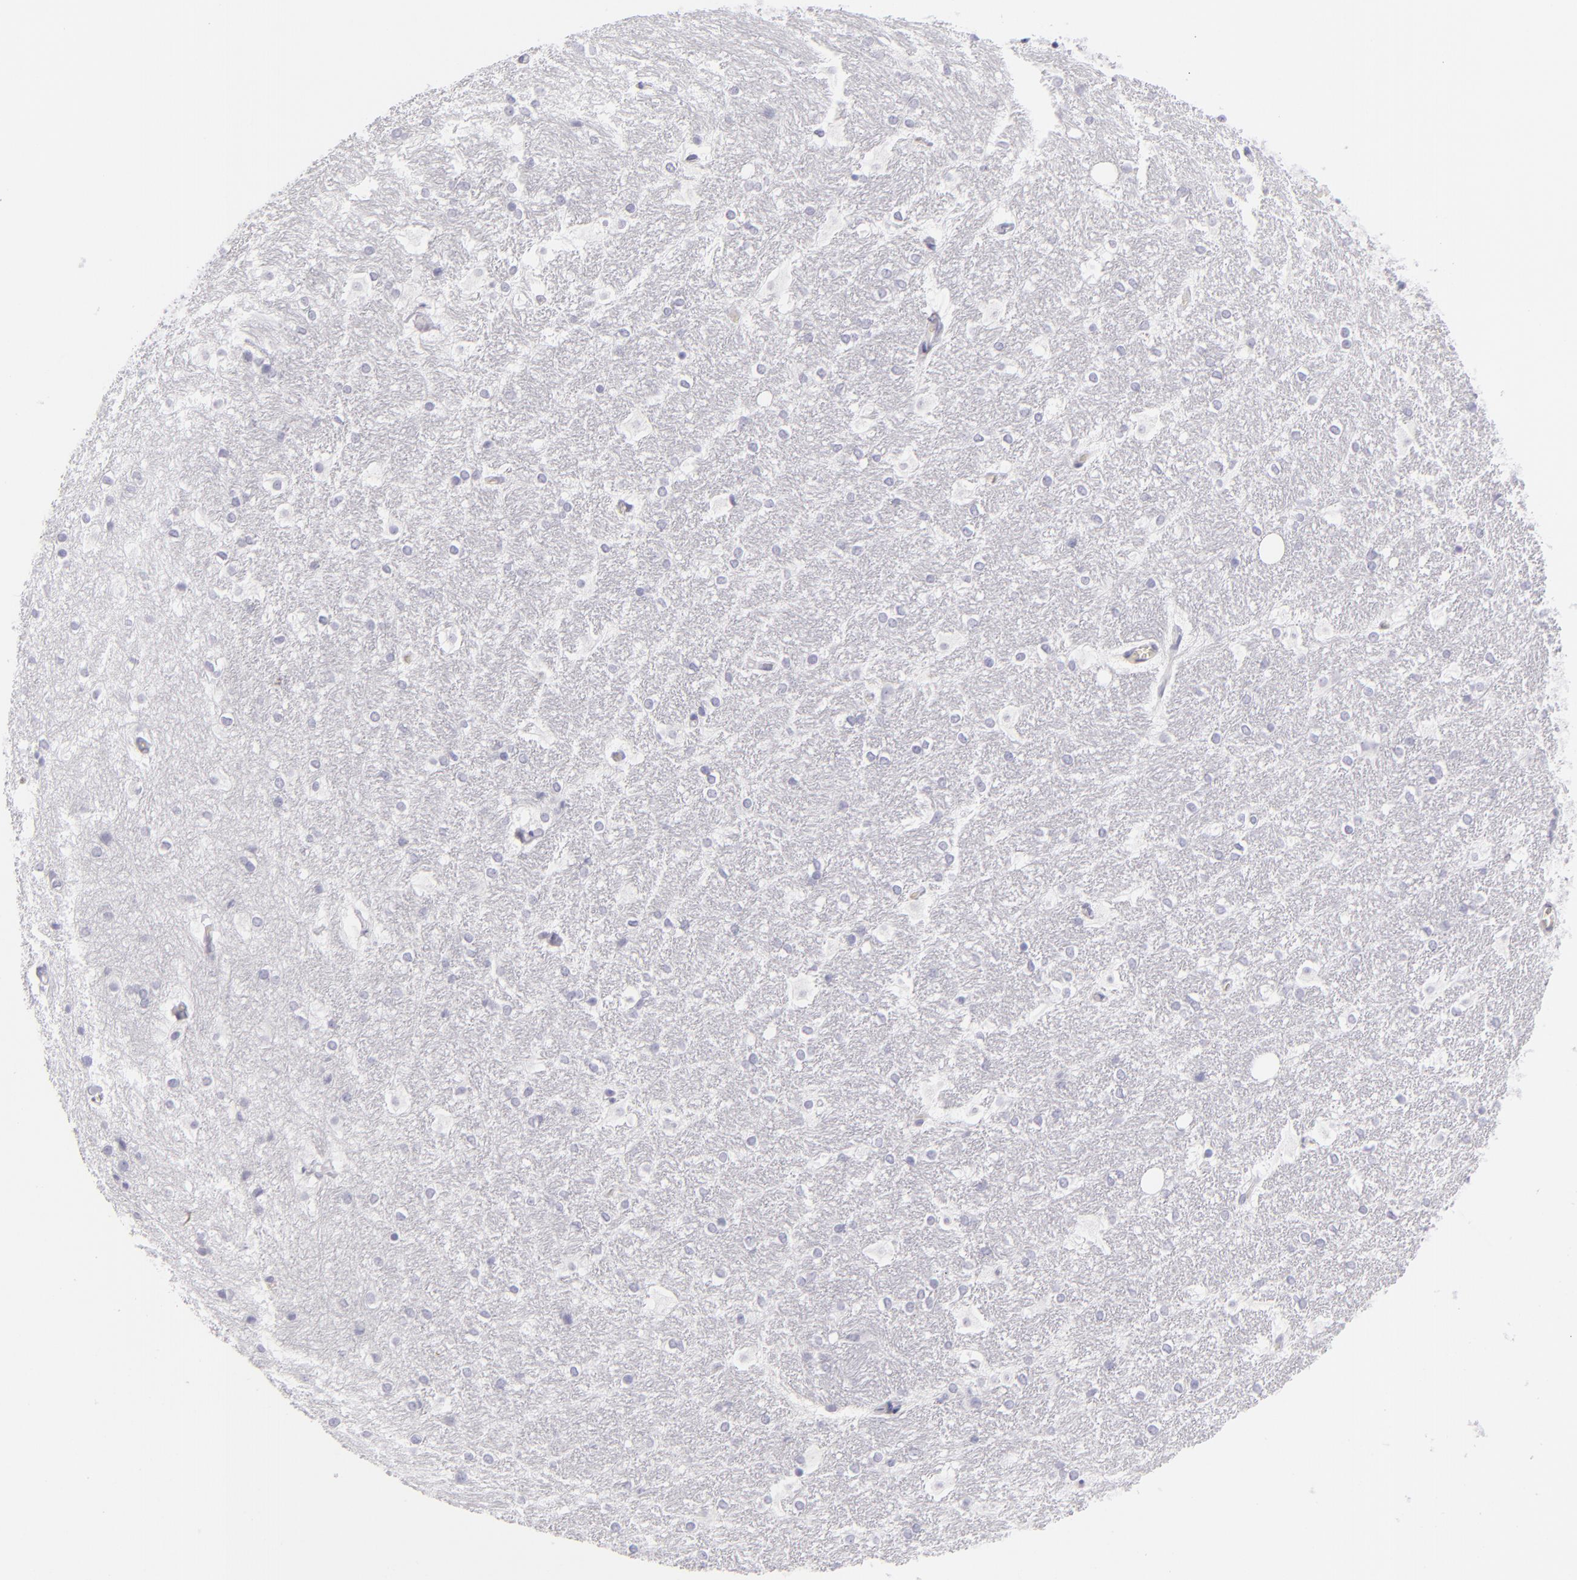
{"staining": {"intensity": "negative", "quantity": "none", "location": "none"}, "tissue": "hippocampus", "cell_type": "Glial cells", "image_type": "normal", "snomed": [{"axis": "morphology", "description": "Normal tissue, NOS"}, {"axis": "topography", "description": "Hippocampus"}], "caption": "There is no significant expression in glial cells of hippocampus. (DAB immunohistochemistry (IHC) visualized using brightfield microscopy, high magnification).", "gene": "VIL1", "patient": {"sex": "female", "age": 19}}